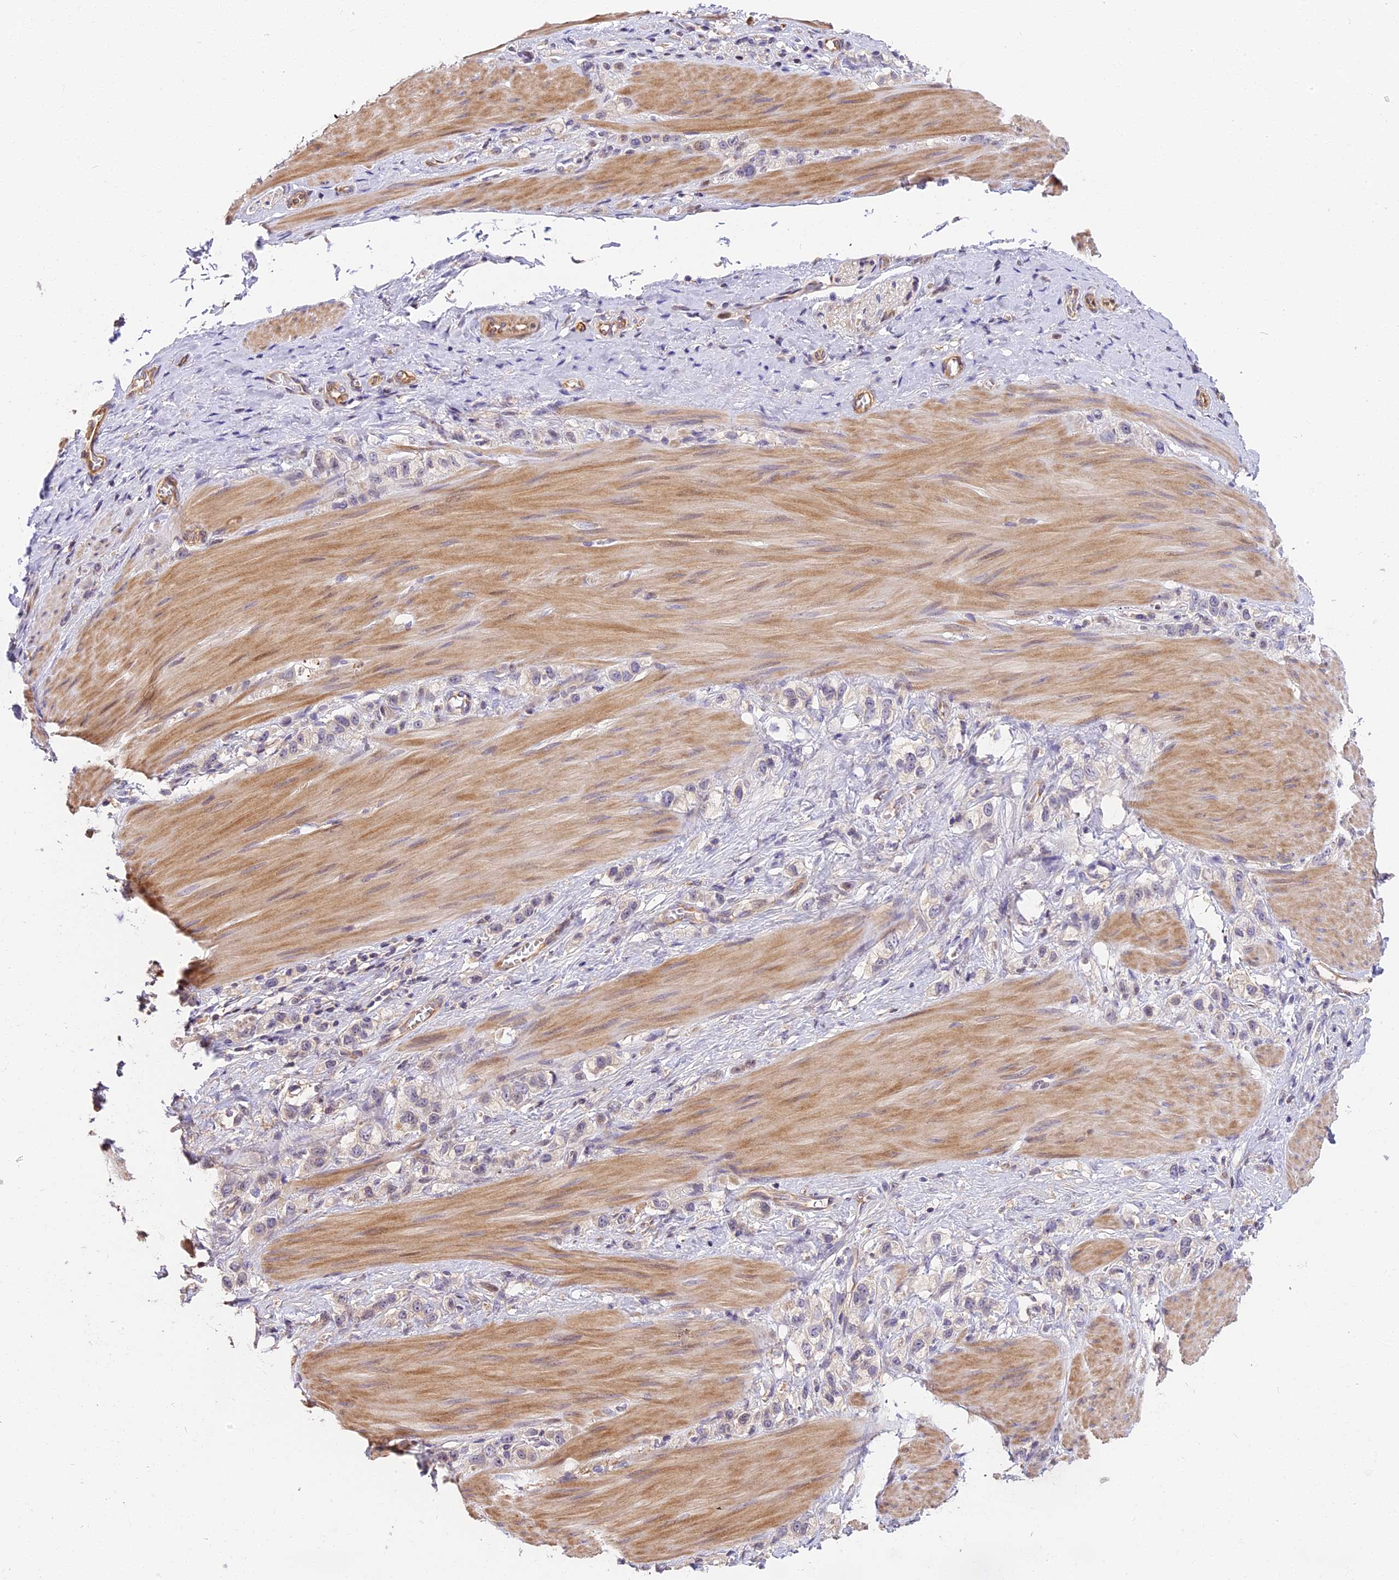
{"staining": {"intensity": "negative", "quantity": "none", "location": "none"}, "tissue": "stomach cancer", "cell_type": "Tumor cells", "image_type": "cancer", "snomed": [{"axis": "morphology", "description": "Adenocarcinoma, NOS"}, {"axis": "topography", "description": "Stomach"}], "caption": "This is a photomicrograph of immunohistochemistry (IHC) staining of stomach cancer (adenocarcinoma), which shows no positivity in tumor cells.", "gene": "ARHGAP17", "patient": {"sex": "female", "age": 65}}